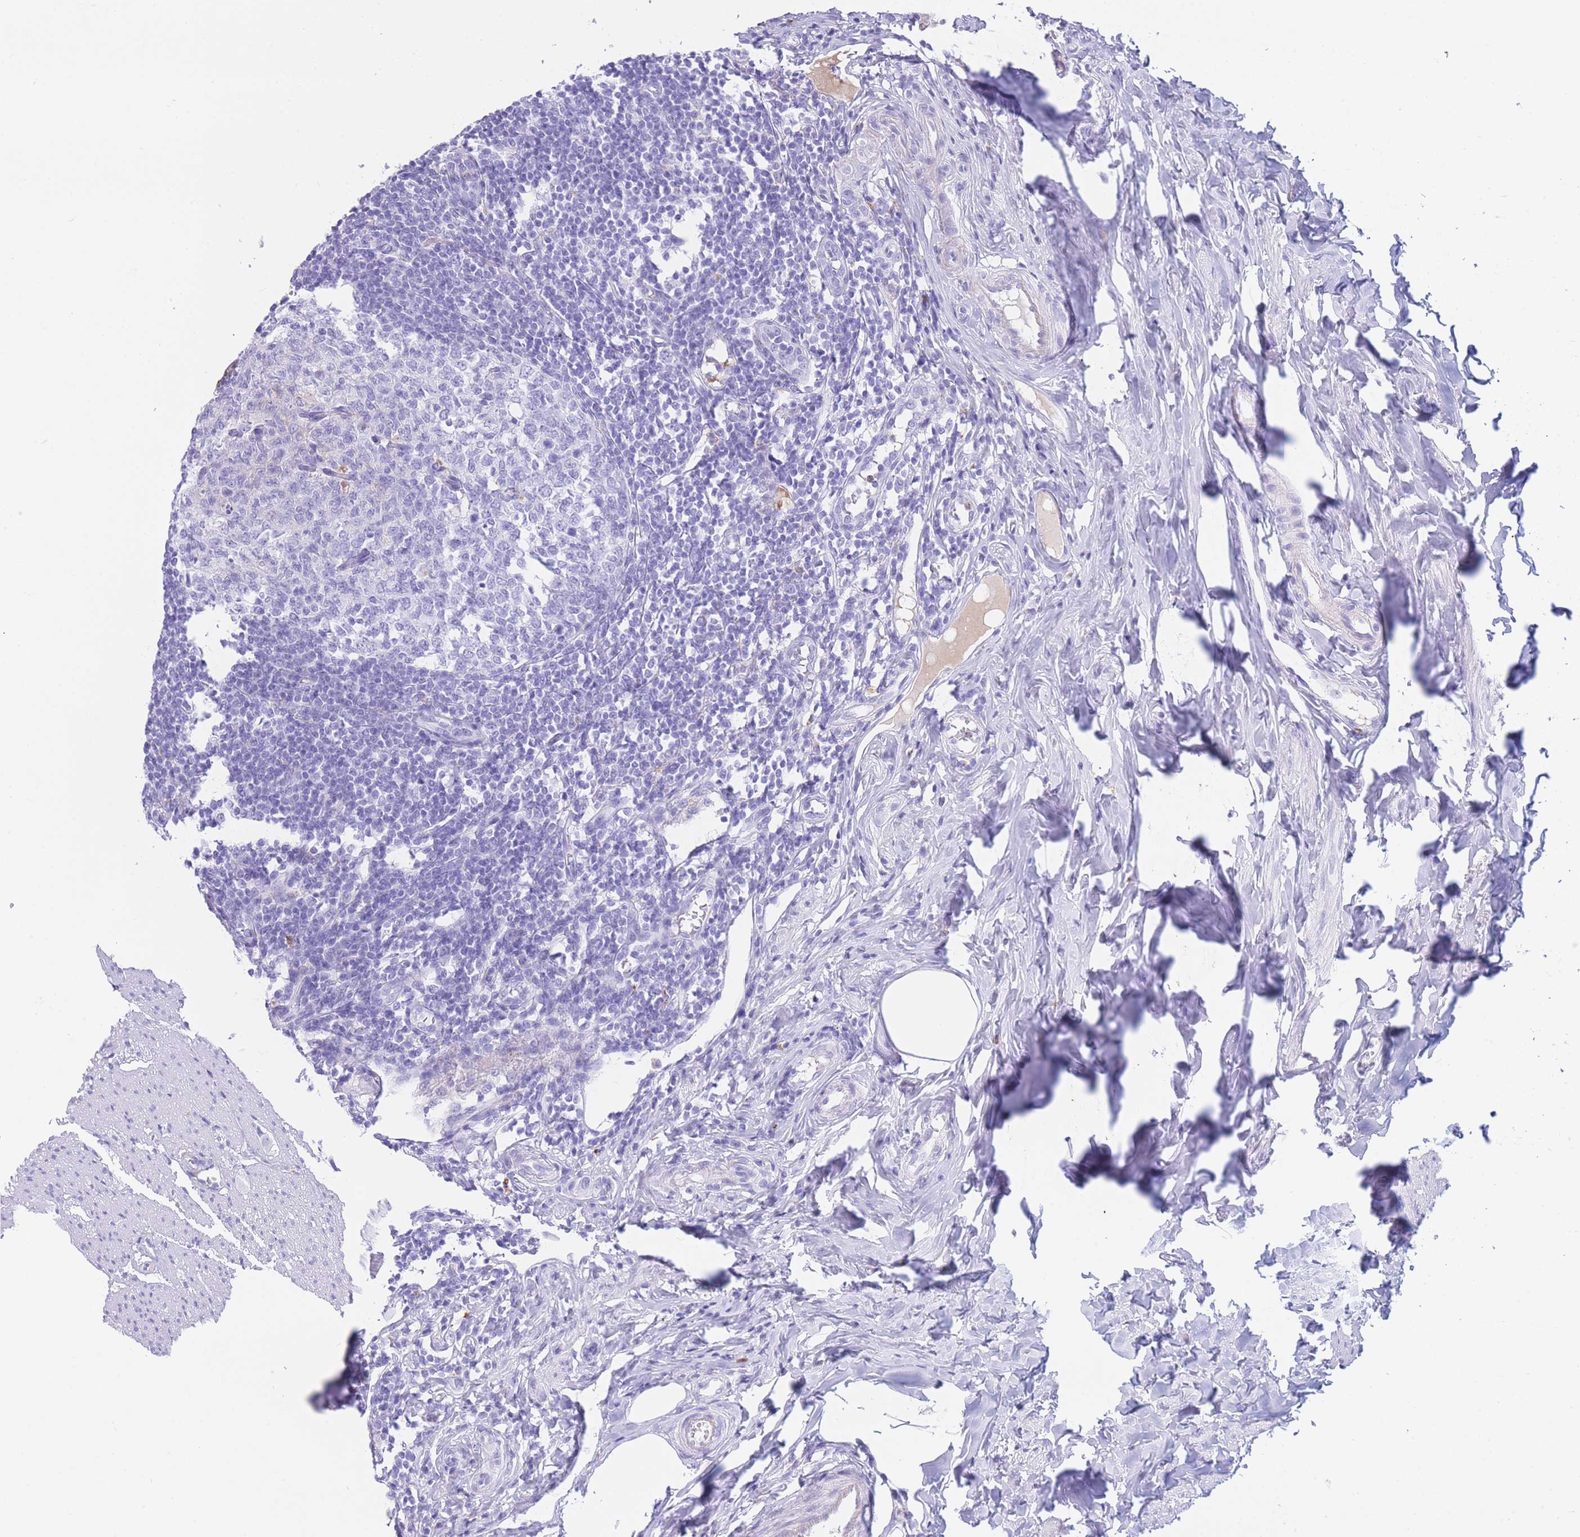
{"staining": {"intensity": "weak", "quantity": "<25%", "location": "cytoplasmic/membranous"}, "tissue": "appendix", "cell_type": "Glandular cells", "image_type": "normal", "snomed": [{"axis": "morphology", "description": "Normal tissue, NOS"}, {"axis": "topography", "description": "Appendix"}], "caption": "Appendix stained for a protein using immunohistochemistry exhibits no positivity glandular cells.", "gene": "PLBD1", "patient": {"sex": "female", "age": 33}}